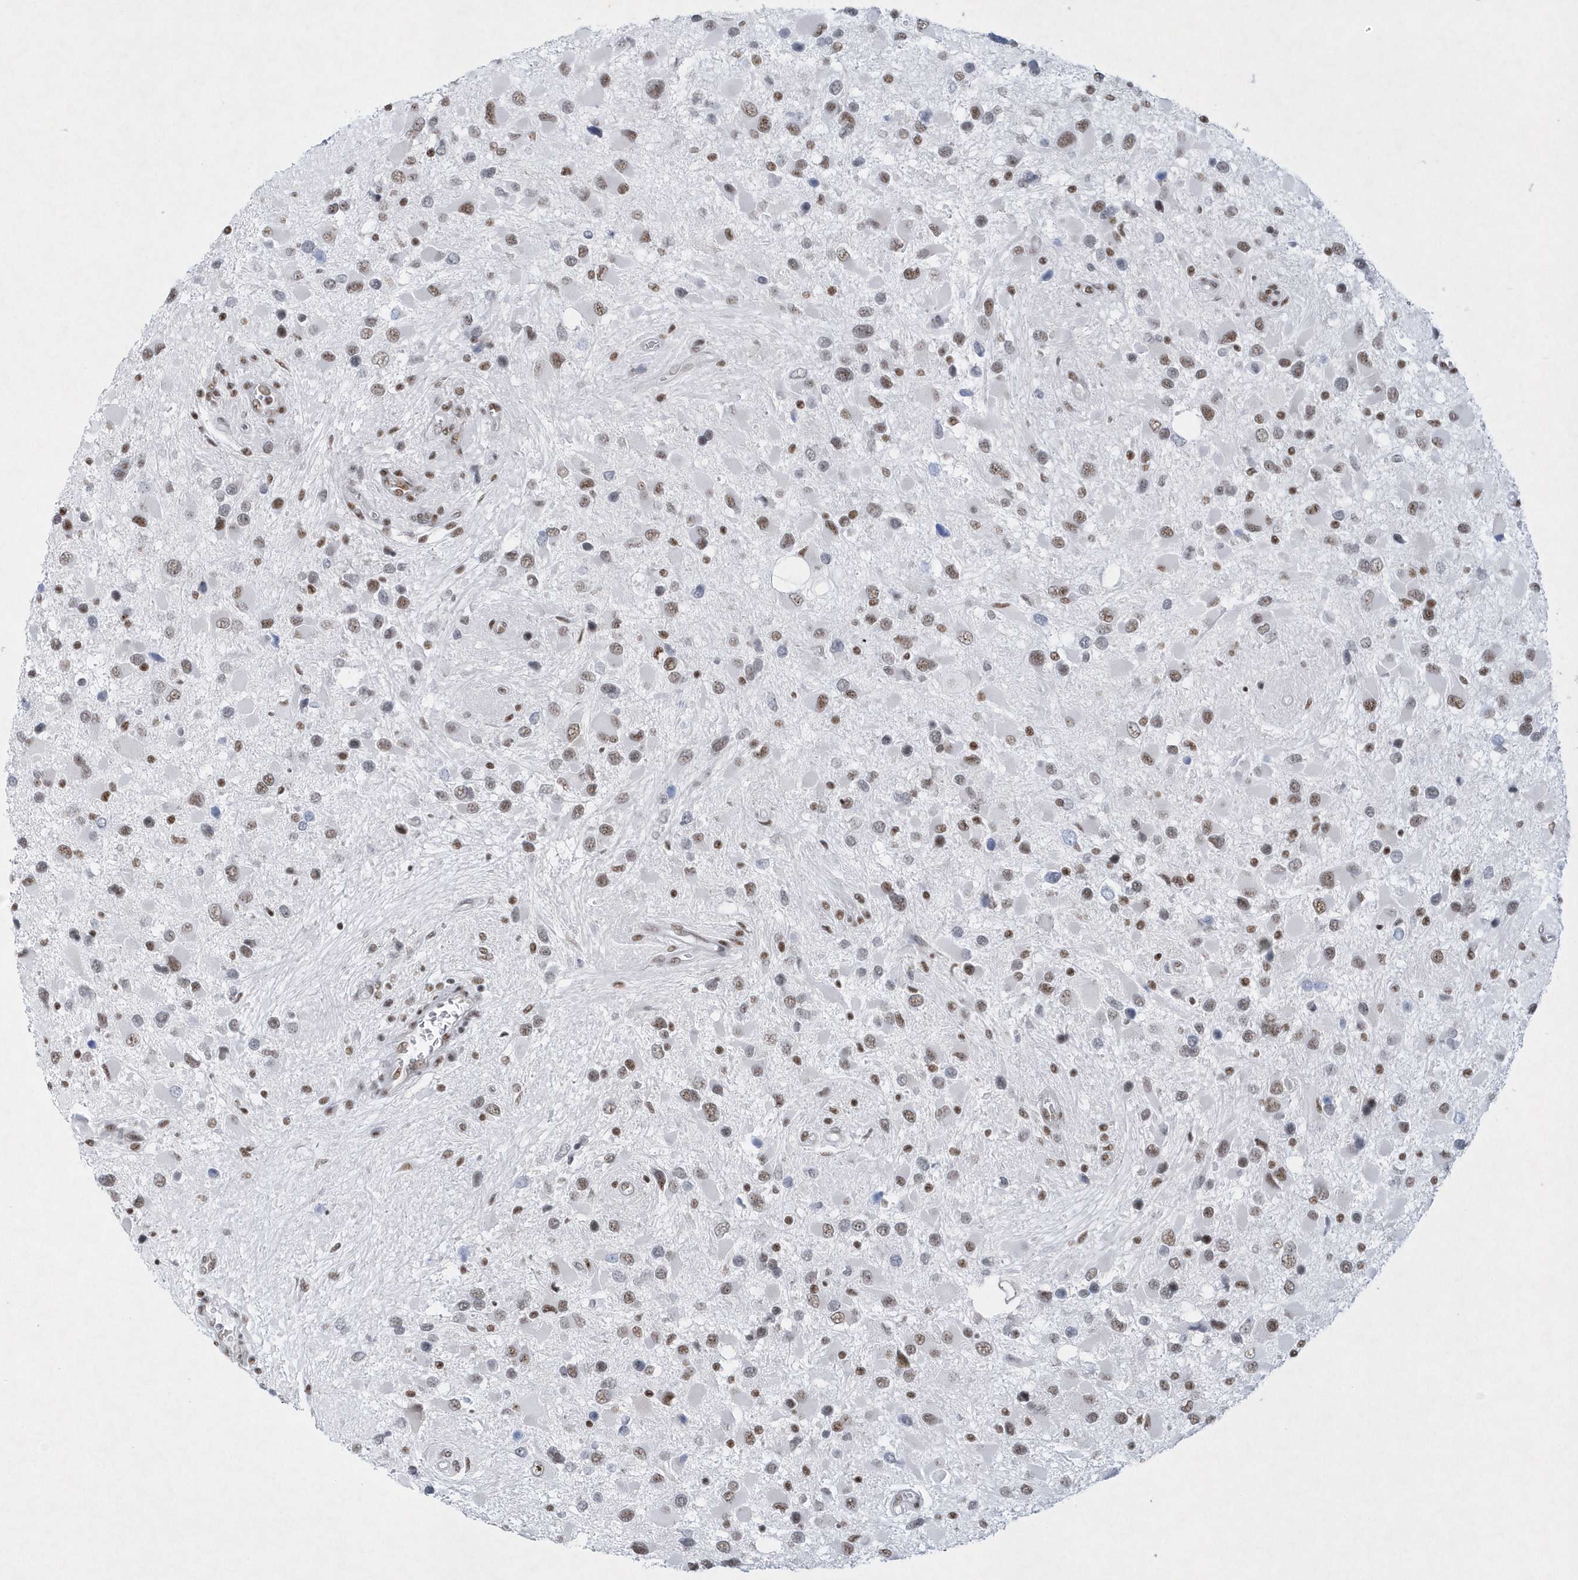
{"staining": {"intensity": "moderate", "quantity": ">75%", "location": "nuclear"}, "tissue": "glioma", "cell_type": "Tumor cells", "image_type": "cancer", "snomed": [{"axis": "morphology", "description": "Glioma, malignant, High grade"}, {"axis": "topography", "description": "Brain"}], "caption": "Immunohistochemical staining of malignant glioma (high-grade) displays medium levels of moderate nuclear staining in approximately >75% of tumor cells.", "gene": "DCLRE1A", "patient": {"sex": "male", "age": 53}}